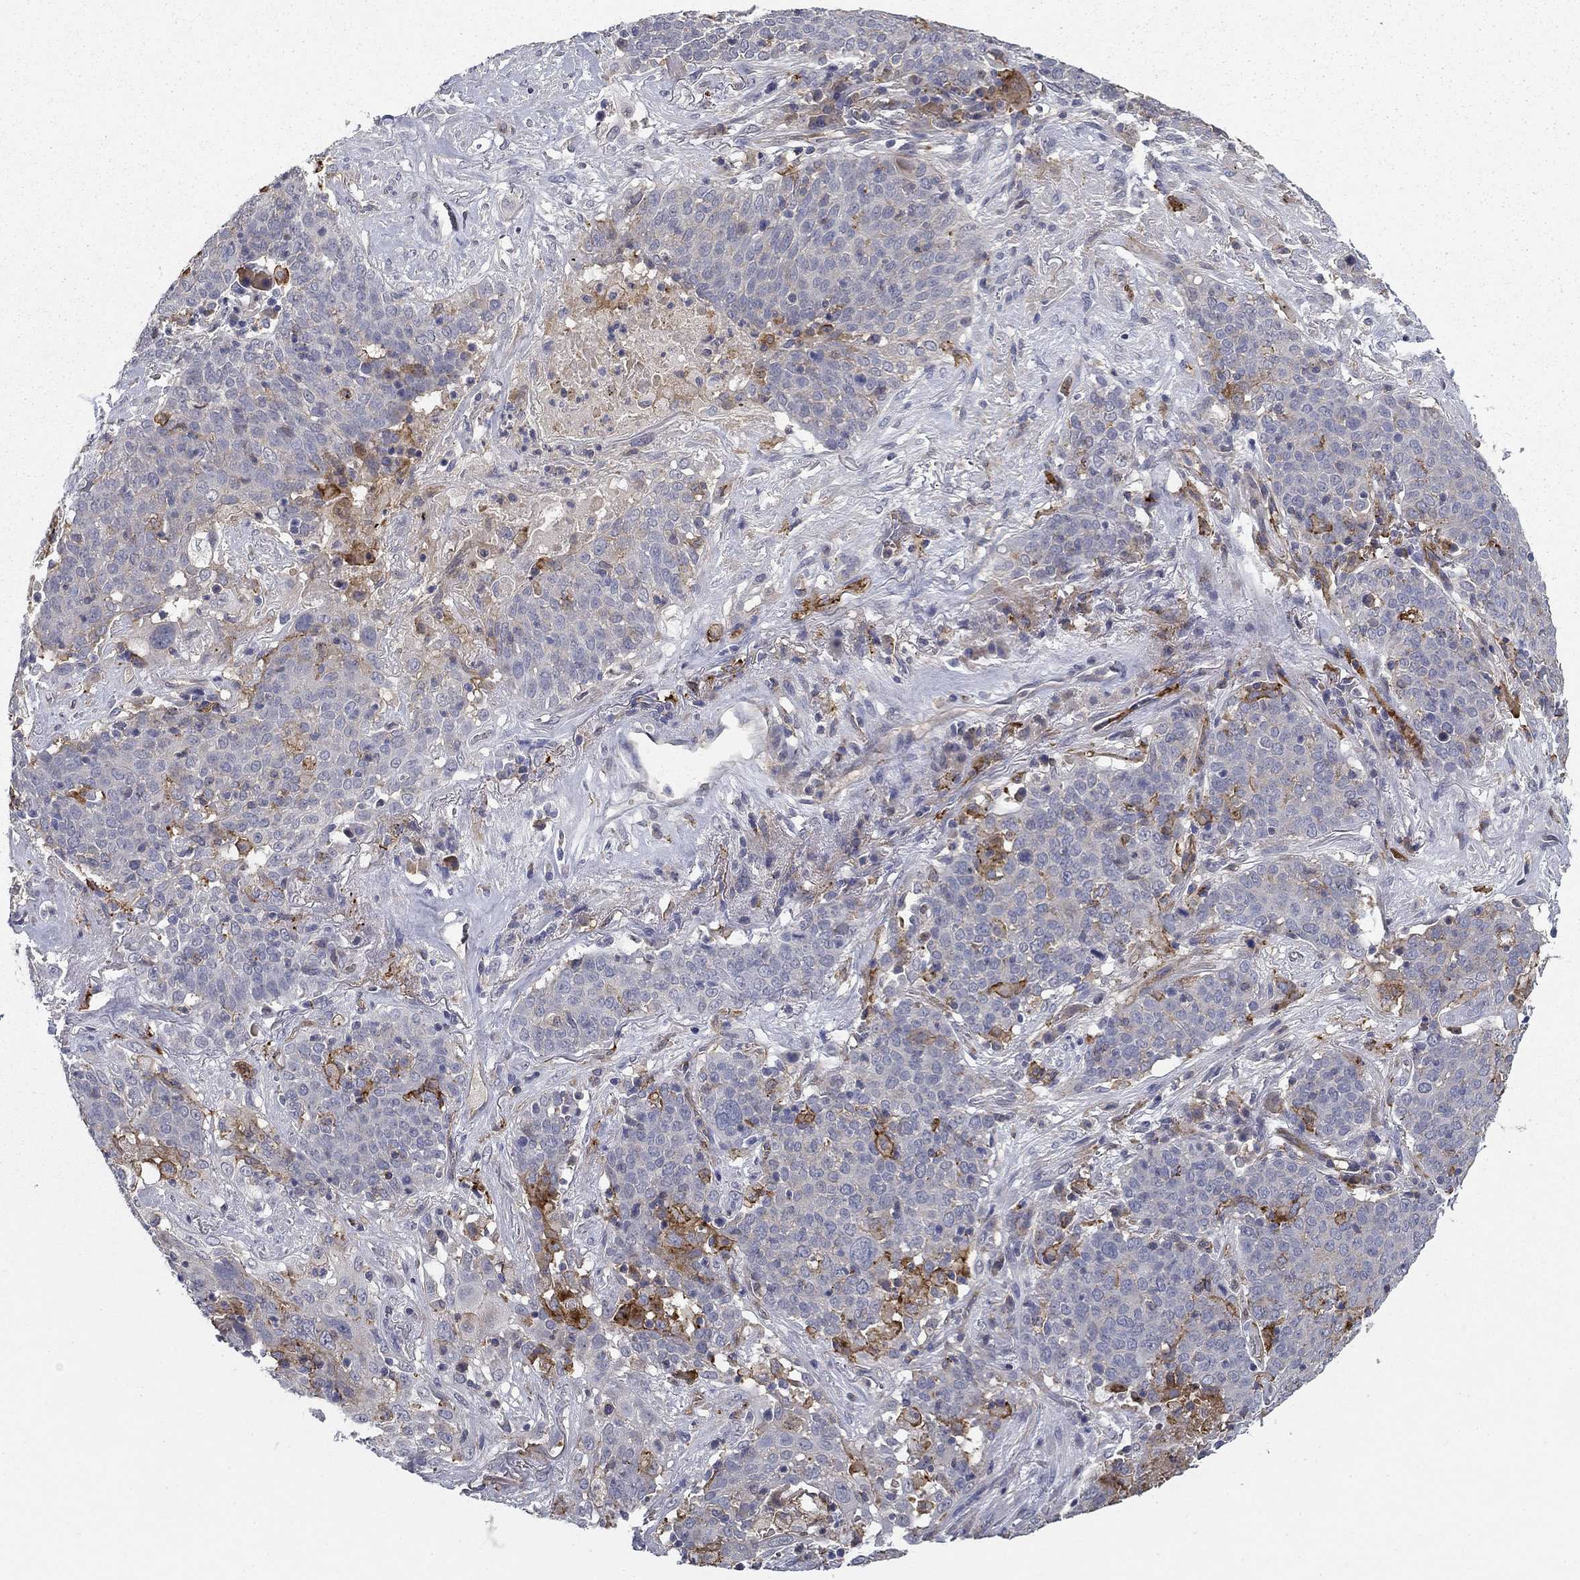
{"staining": {"intensity": "negative", "quantity": "none", "location": "none"}, "tissue": "lung cancer", "cell_type": "Tumor cells", "image_type": "cancer", "snomed": [{"axis": "morphology", "description": "Squamous cell carcinoma, NOS"}, {"axis": "topography", "description": "Lung"}], "caption": "Immunohistochemical staining of human squamous cell carcinoma (lung) reveals no significant expression in tumor cells.", "gene": "CD274", "patient": {"sex": "male", "age": 82}}